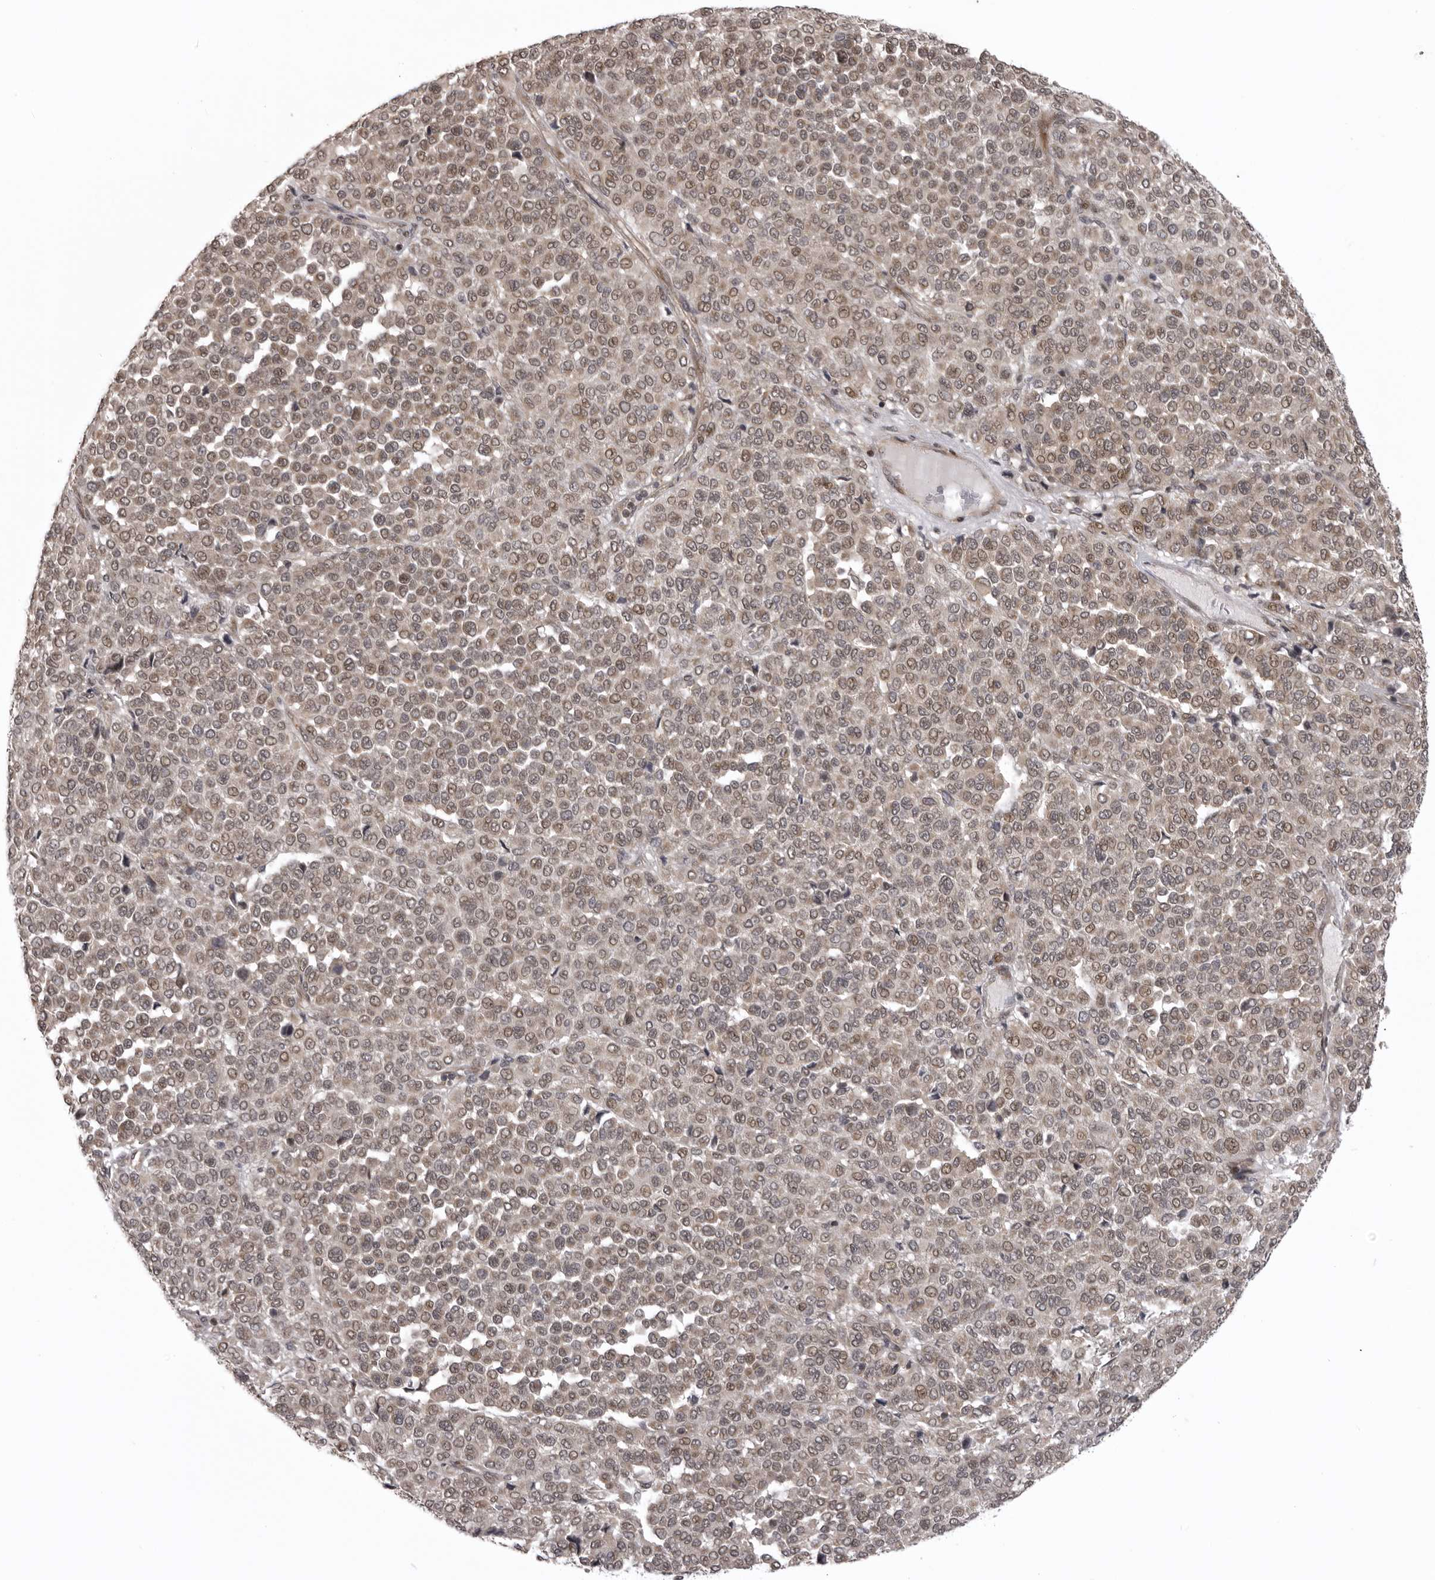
{"staining": {"intensity": "weak", "quantity": ">75%", "location": "cytoplasmic/membranous,nuclear"}, "tissue": "melanoma", "cell_type": "Tumor cells", "image_type": "cancer", "snomed": [{"axis": "morphology", "description": "Malignant melanoma, Metastatic site"}, {"axis": "topography", "description": "Pancreas"}], "caption": "Immunohistochemical staining of human malignant melanoma (metastatic site) shows weak cytoplasmic/membranous and nuclear protein positivity in about >75% of tumor cells. The protein of interest is stained brown, and the nuclei are stained in blue (DAB IHC with brightfield microscopy, high magnification).", "gene": "C1orf109", "patient": {"sex": "female", "age": 30}}